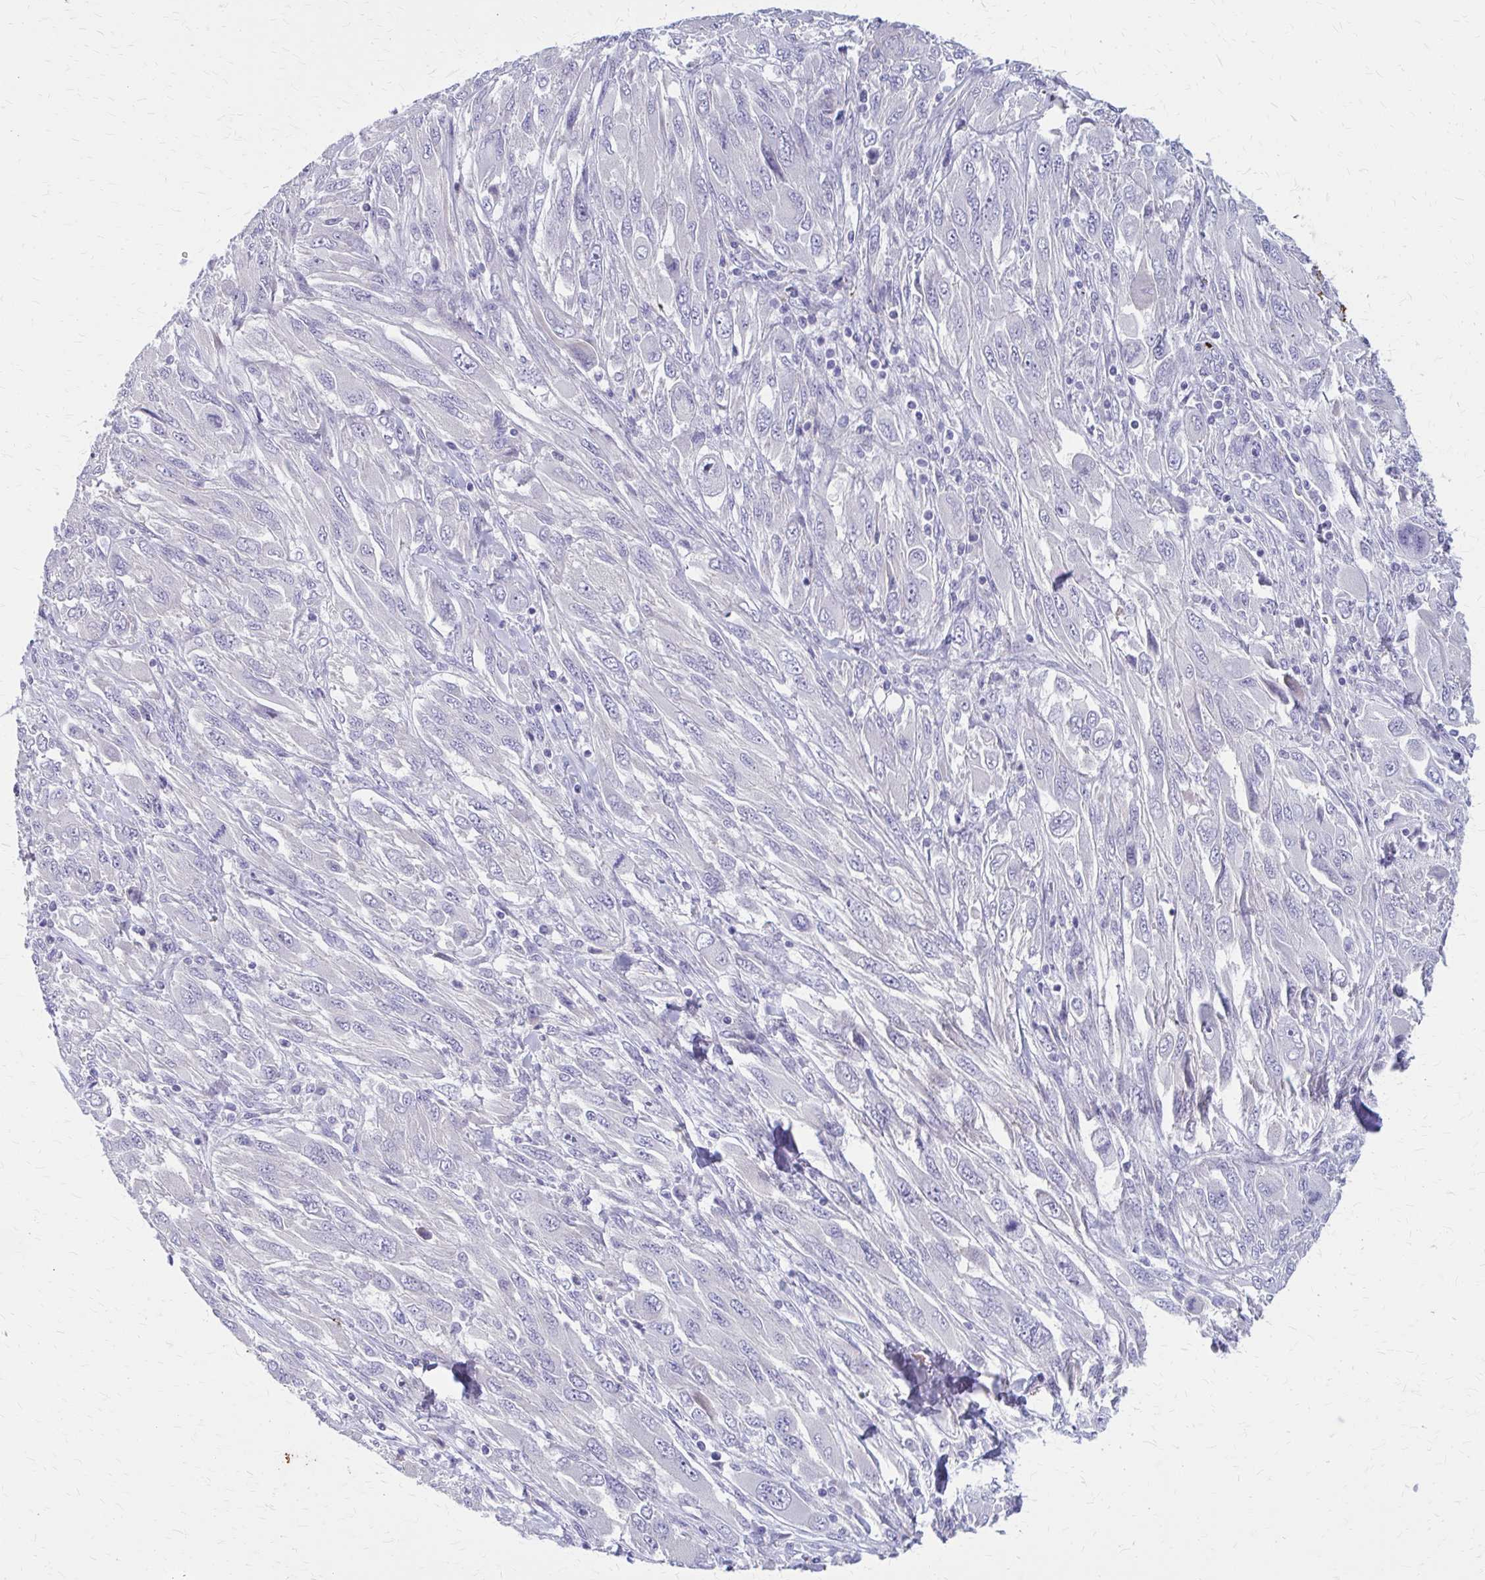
{"staining": {"intensity": "negative", "quantity": "none", "location": "none"}, "tissue": "melanoma", "cell_type": "Tumor cells", "image_type": "cancer", "snomed": [{"axis": "morphology", "description": "Malignant melanoma, NOS"}, {"axis": "topography", "description": "Skin"}], "caption": "Protein analysis of malignant melanoma reveals no significant expression in tumor cells. (DAB (3,3'-diaminobenzidine) immunohistochemistry visualized using brightfield microscopy, high magnification).", "gene": "GLYATL2", "patient": {"sex": "female", "age": 91}}